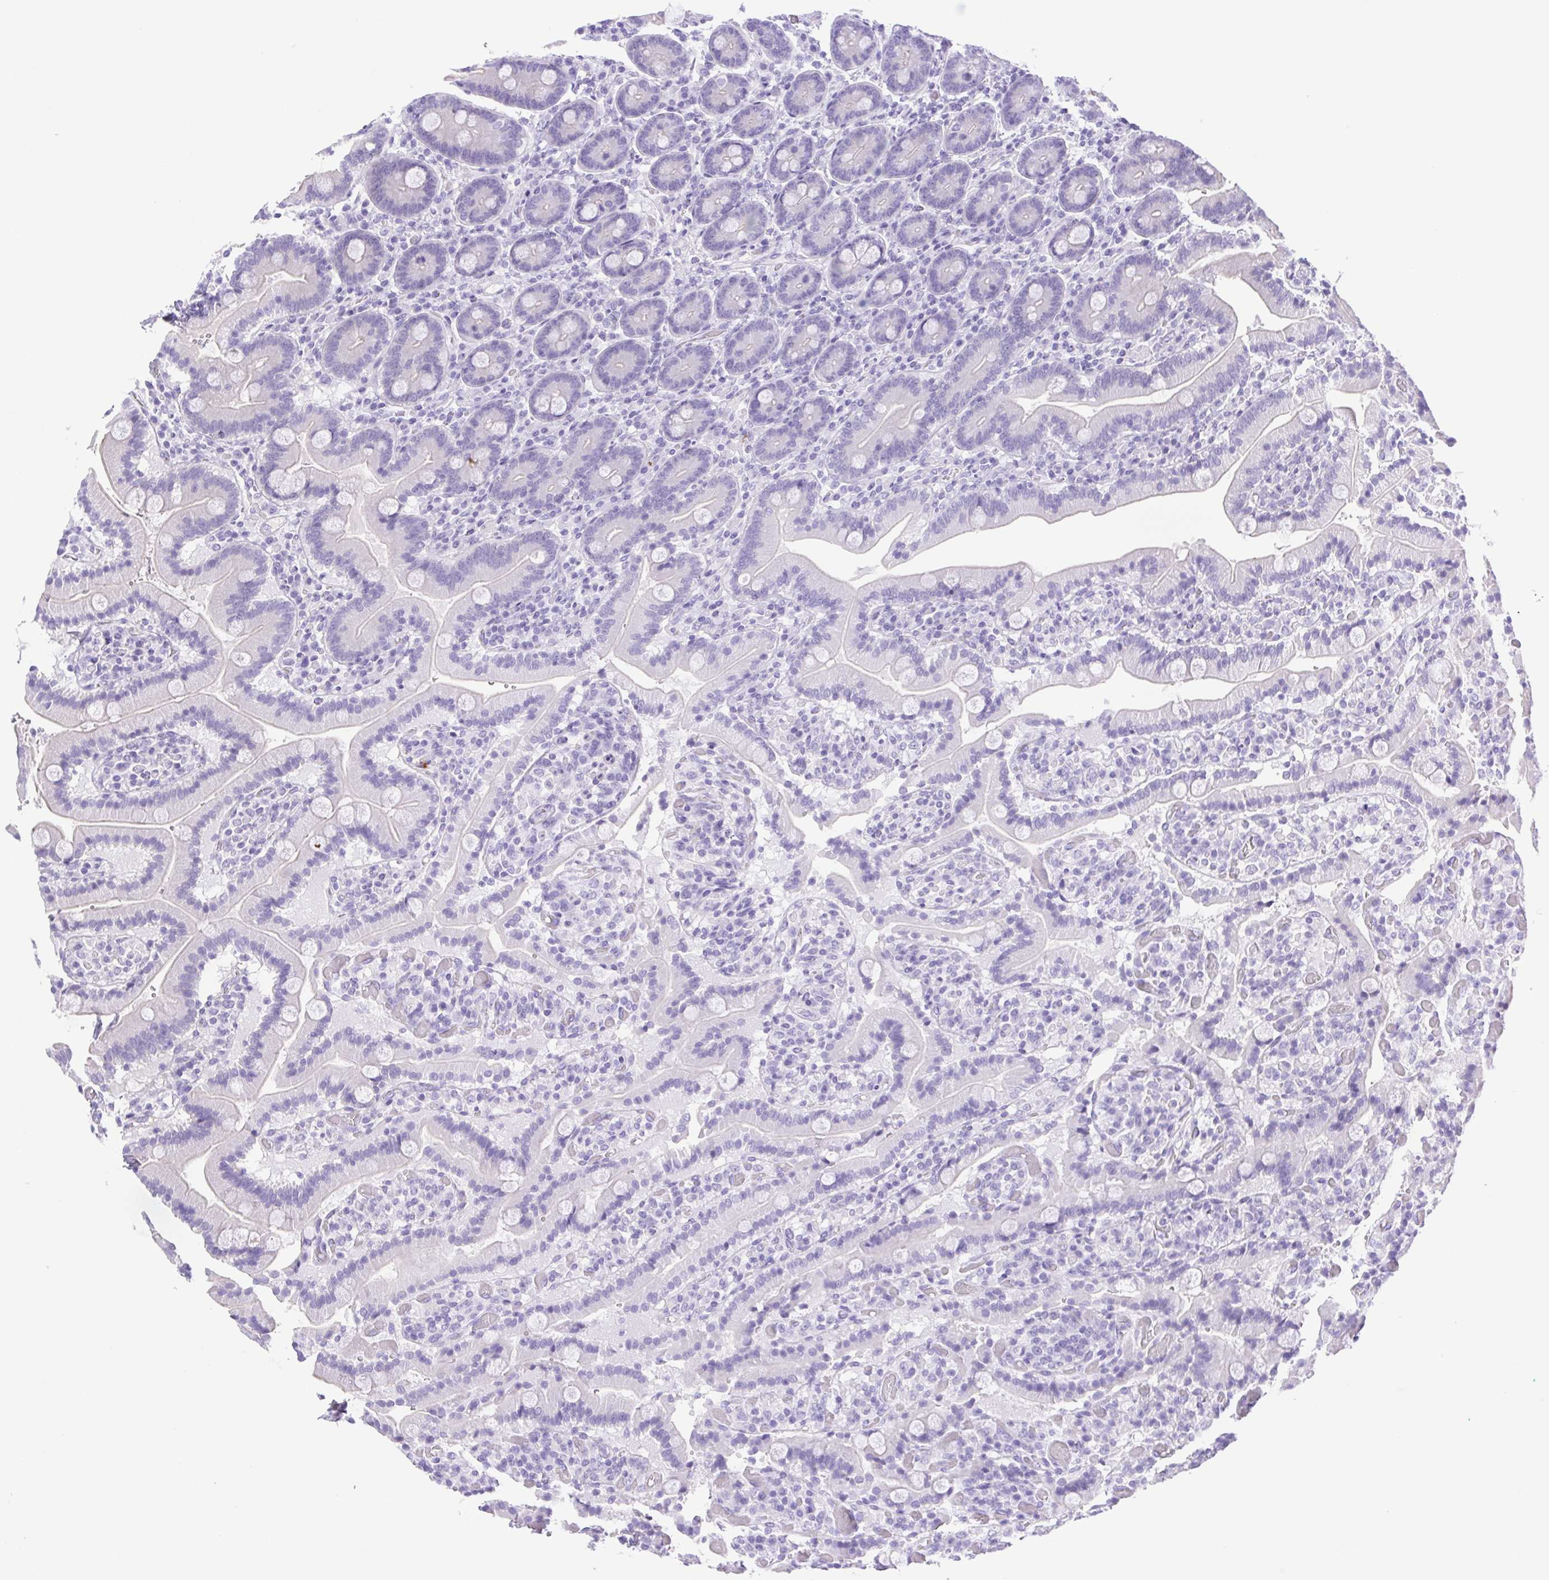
{"staining": {"intensity": "negative", "quantity": "none", "location": "none"}, "tissue": "duodenum", "cell_type": "Glandular cells", "image_type": "normal", "snomed": [{"axis": "morphology", "description": "Normal tissue, NOS"}, {"axis": "topography", "description": "Duodenum"}], "caption": "This is an IHC histopathology image of normal human duodenum. There is no staining in glandular cells.", "gene": "CDSN", "patient": {"sex": "female", "age": 62}}